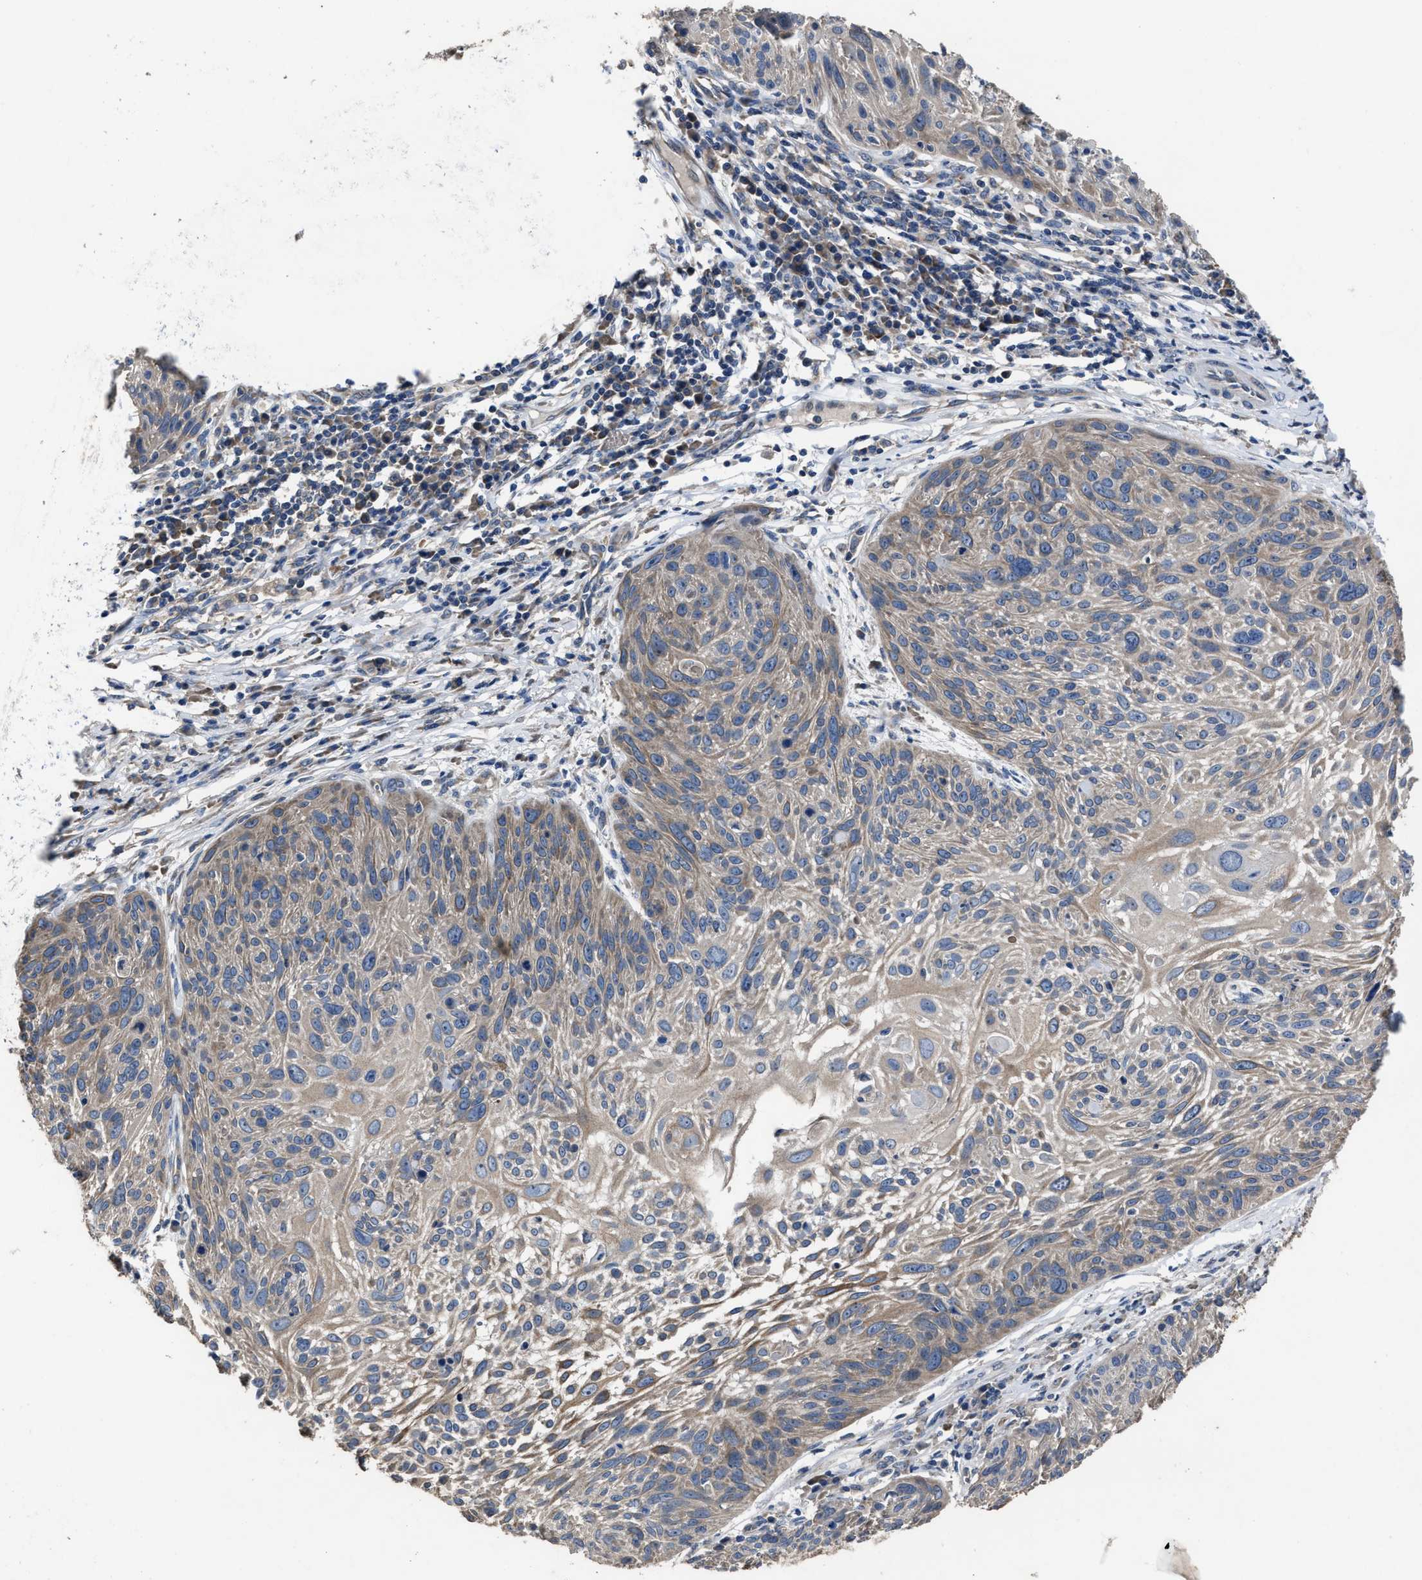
{"staining": {"intensity": "weak", "quantity": "25%-75%", "location": "cytoplasmic/membranous"}, "tissue": "cervical cancer", "cell_type": "Tumor cells", "image_type": "cancer", "snomed": [{"axis": "morphology", "description": "Squamous cell carcinoma, NOS"}, {"axis": "topography", "description": "Cervix"}], "caption": "About 25%-75% of tumor cells in cervical squamous cell carcinoma demonstrate weak cytoplasmic/membranous protein staining as visualized by brown immunohistochemical staining.", "gene": "UPF1", "patient": {"sex": "female", "age": 51}}